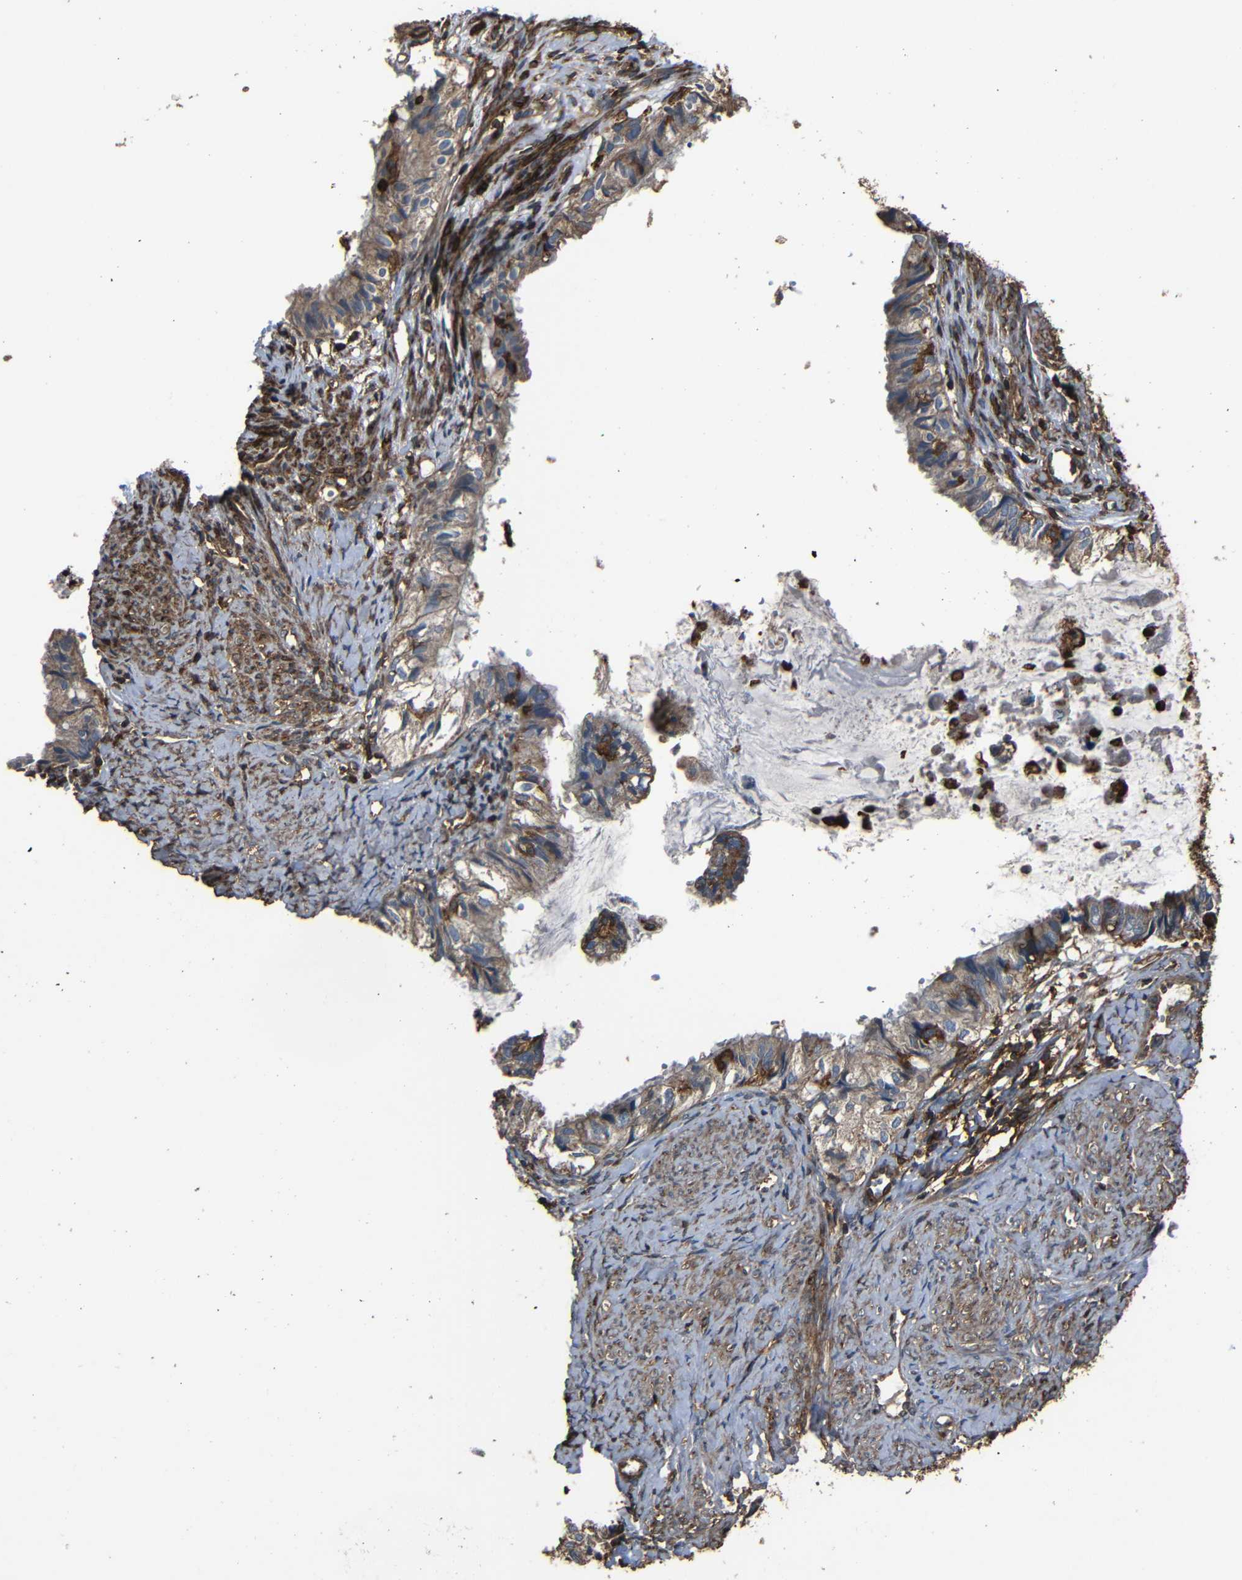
{"staining": {"intensity": "weak", "quantity": ">75%", "location": "cytoplasmic/membranous"}, "tissue": "cervical cancer", "cell_type": "Tumor cells", "image_type": "cancer", "snomed": [{"axis": "morphology", "description": "Normal tissue, NOS"}, {"axis": "morphology", "description": "Adenocarcinoma, NOS"}, {"axis": "topography", "description": "Cervix"}, {"axis": "topography", "description": "Endometrium"}], "caption": "Human cervical cancer (adenocarcinoma) stained with a brown dye reveals weak cytoplasmic/membranous positive staining in about >75% of tumor cells.", "gene": "ADGRE5", "patient": {"sex": "female", "age": 86}}